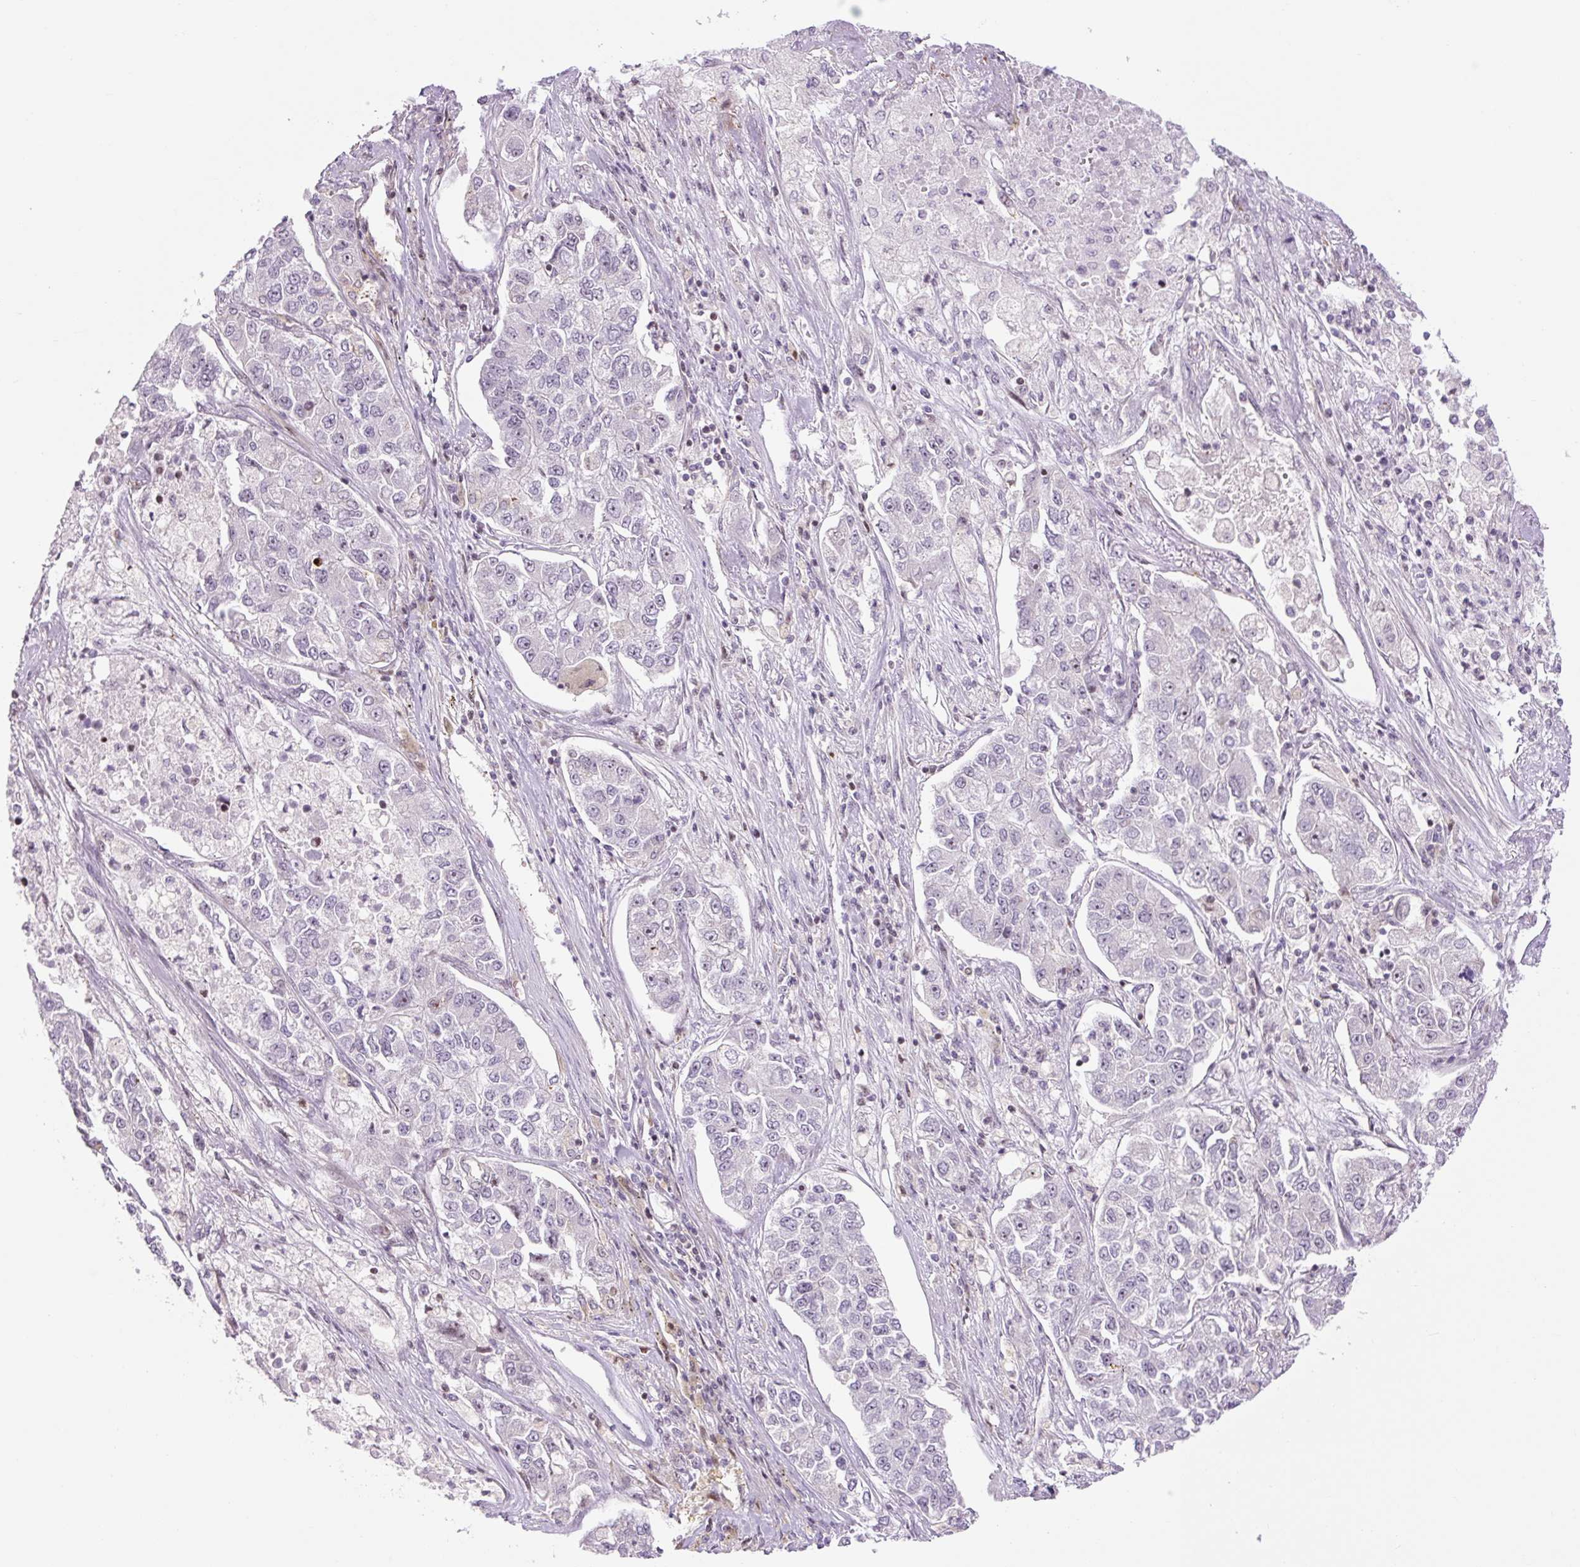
{"staining": {"intensity": "negative", "quantity": "none", "location": "none"}, "tissue": "lung cancer", "cell_type": "Tumor cells", "image_type": "cancer", "snomed": [{"axis": "morphology", "description": "Adenocarcinoma, NOS"}, {"axis": "topography", "description": "Lung"}], "caption": "DAB (3,3'-diaminobenzidine) immunohistochemical staining of lung adenocarcinoma reveals no significant positivity in tumor cells.", "gene": "ZNF417", "patient": {"sex": "male", "age": 49}}